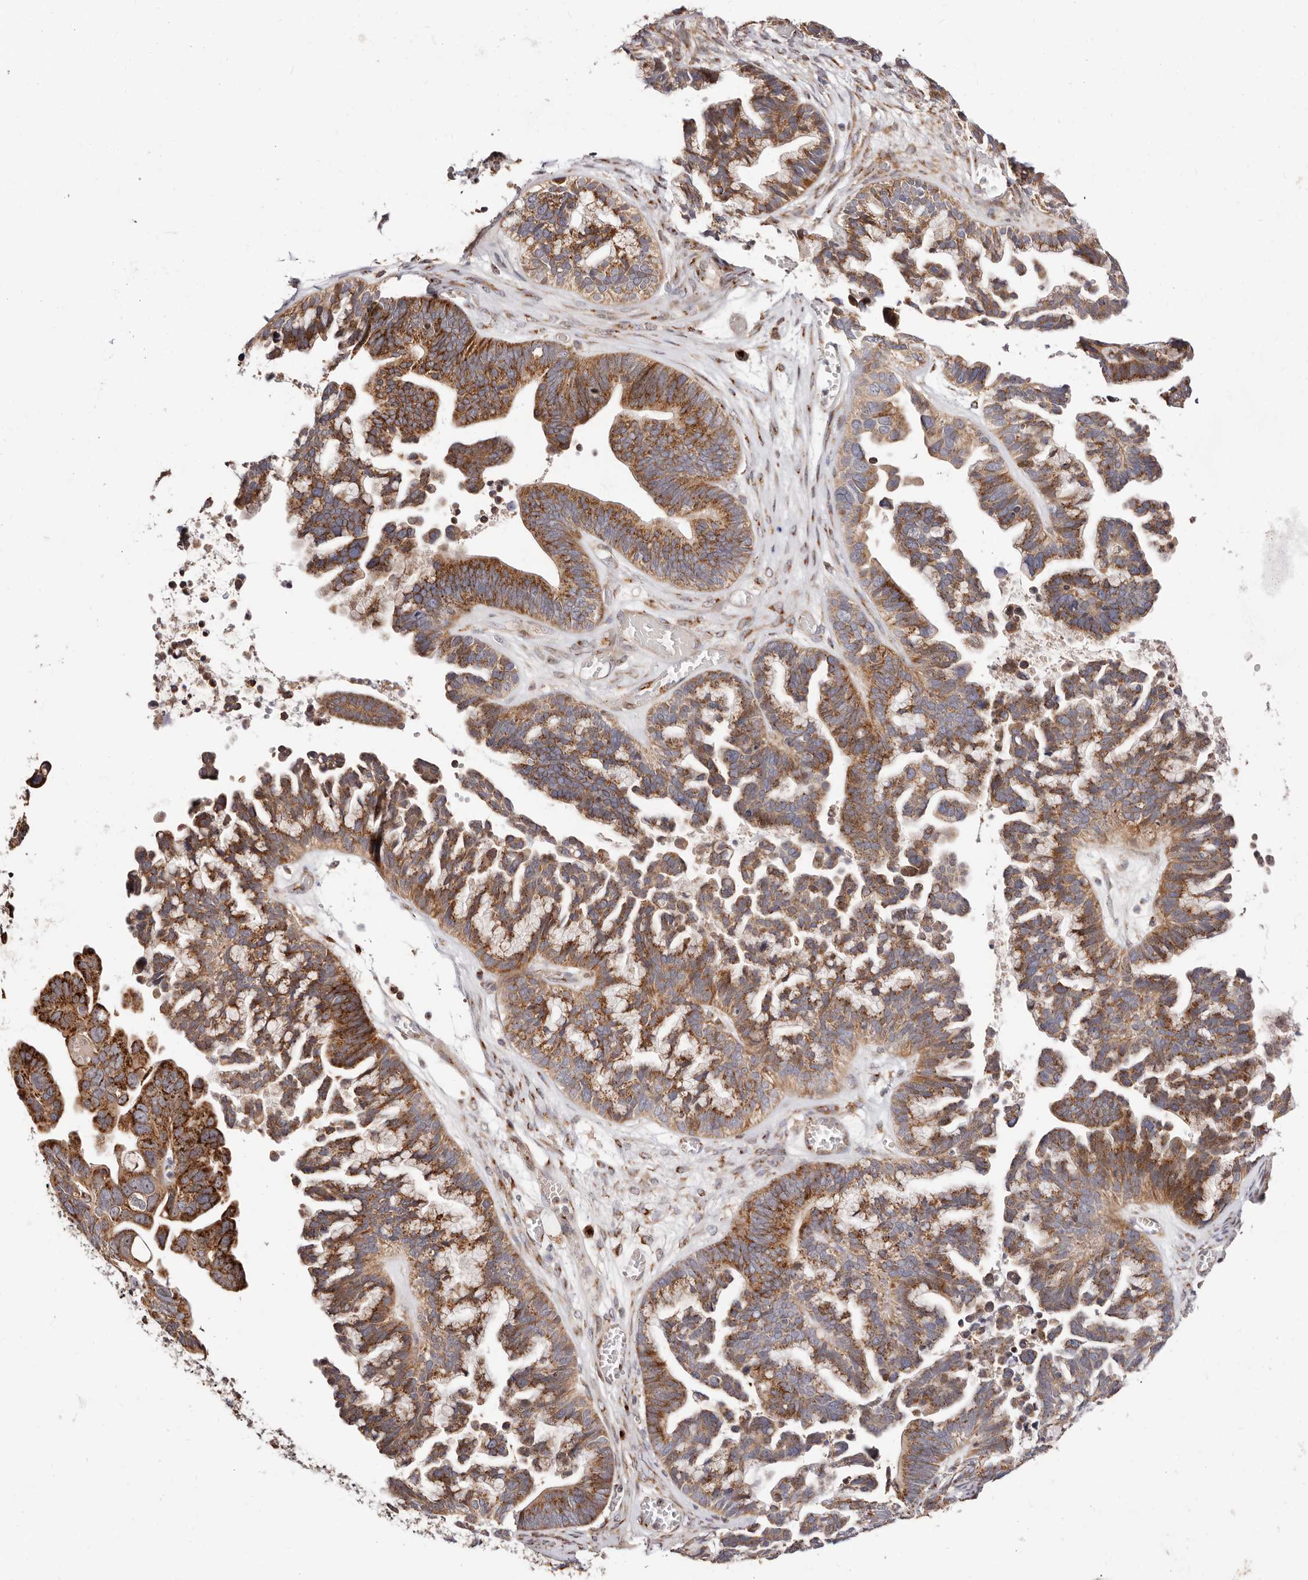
{"staining": {"intensity": "strong", "quantity": ">75%", "location": "cytoplasmic/membranous"}, "tissue": "ovarian cancer", "cell_type": "Tumor cells", "image_type": "cancer", "snomed": [{"axis": "morphology", "description": "Cystadenocarcinoma, serous, NOS"}, {"axis": "topography", "description": "Ovary"}], "caption": "Ovarian cancer tissue shows strong cytoplasmic/membranous positivity in about >75% of tumor cells, visualized by immunohistochemistry.", "gene": "MAPK6", "patient": {"sex": "female", "age": 56}}